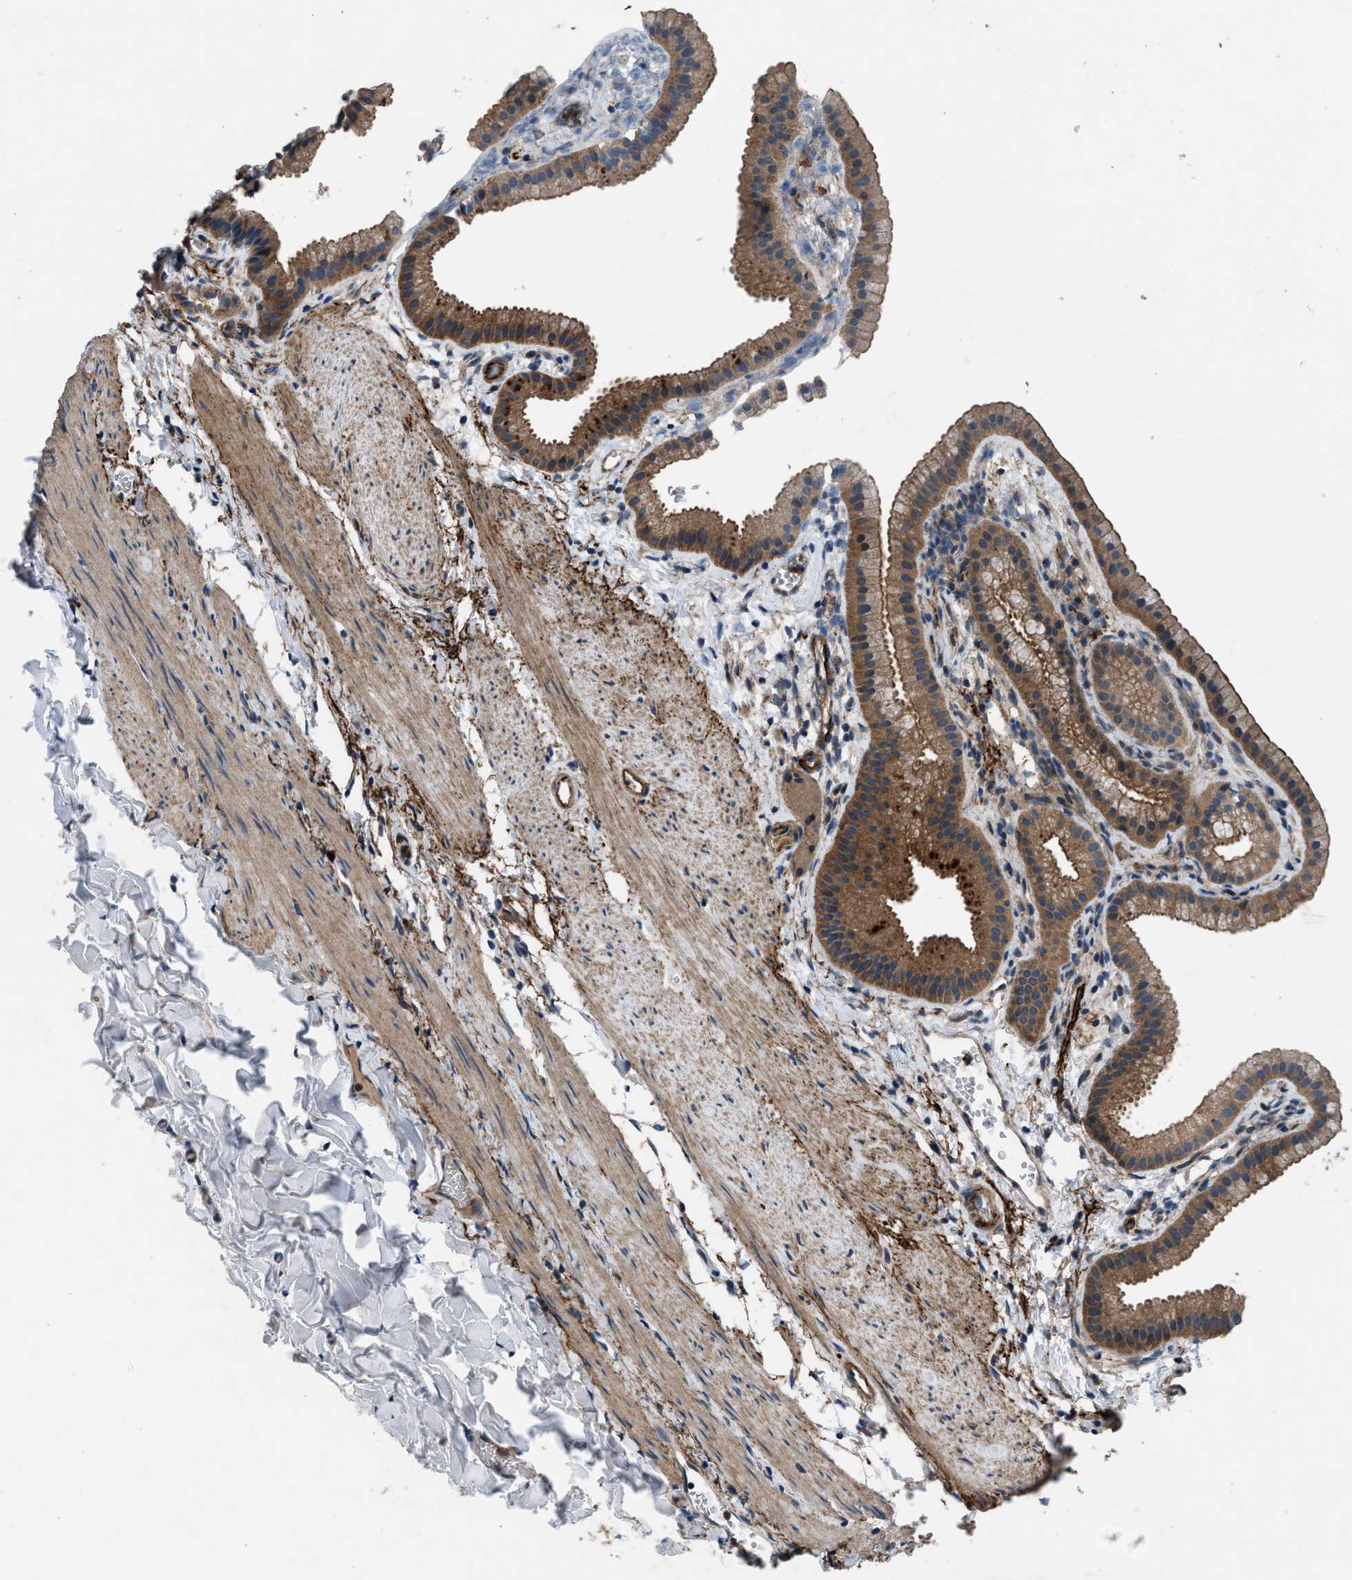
{"staining": {"intensity": "strong", "quantity": ">75%", "location": "cytoplasmic/membranous"}, "tissue": "gallbladder", "cell_type": "Glandular cells", "image_type": "normal", "snomed": [{"axis": "morphology", "description": "Normal tissue, NOS"}, {"axis": "topography", "description": "Gallbladder"}], "caption": "Immunohistochemistry (IHC) photomicrograph of normal gallbladder: human gallbladder stained using IHC reveals high levels of strong protein expression localized specifically in the cytoplasmic/membranous of glandular cells, appearing as a cytoplasmic/membranous brown color.", "gene": "USP25", "patient": {"sex": "female", "age": 64}}